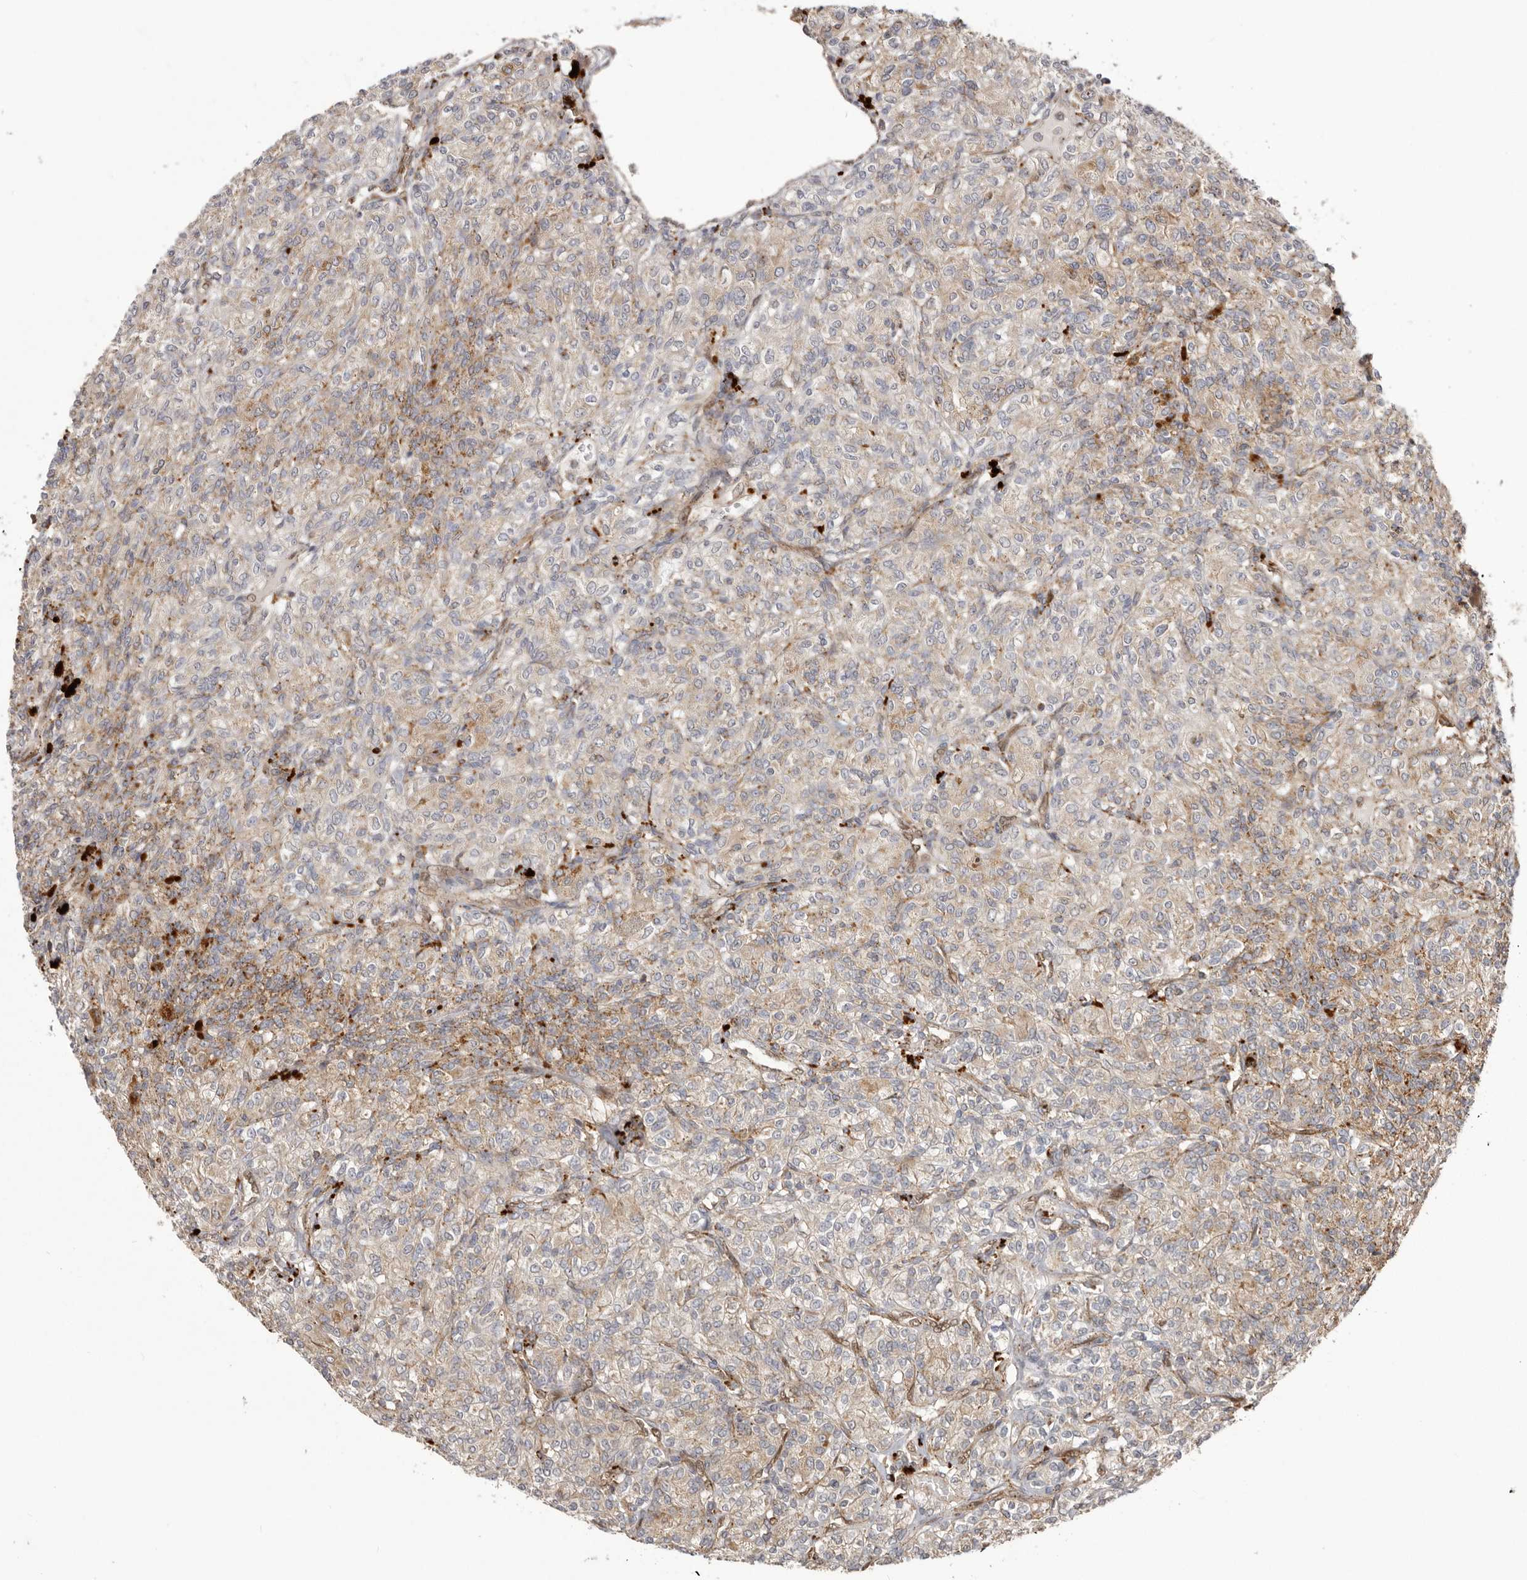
{"staining": {"intensity": "weak", "quantity": "25%-75%", "location": "cytoplasmic/membranous"}, "tissue": "renal cancer", "cell_type": "Tumor cells", "image_type": "cancer", "snomed": [{"axis": "morphology", "description": "Adenocarcinoma, NOS"}, {"axis": "topography", "description": "Kidney"}], "caption": "IHC of human adenocarcinoma (renal) demonstrates low levels of weak cytoplasmic/membranous expression in about 25%-75% of tumor cells. The staining was performed using DAB (3,3'-diaminobenzidine), with brown indicating positive protein expression. Nuclei are stained blue with hematoxylin.", "gene": "NUP43", "patient": {"sex": "male", "age": 77}}